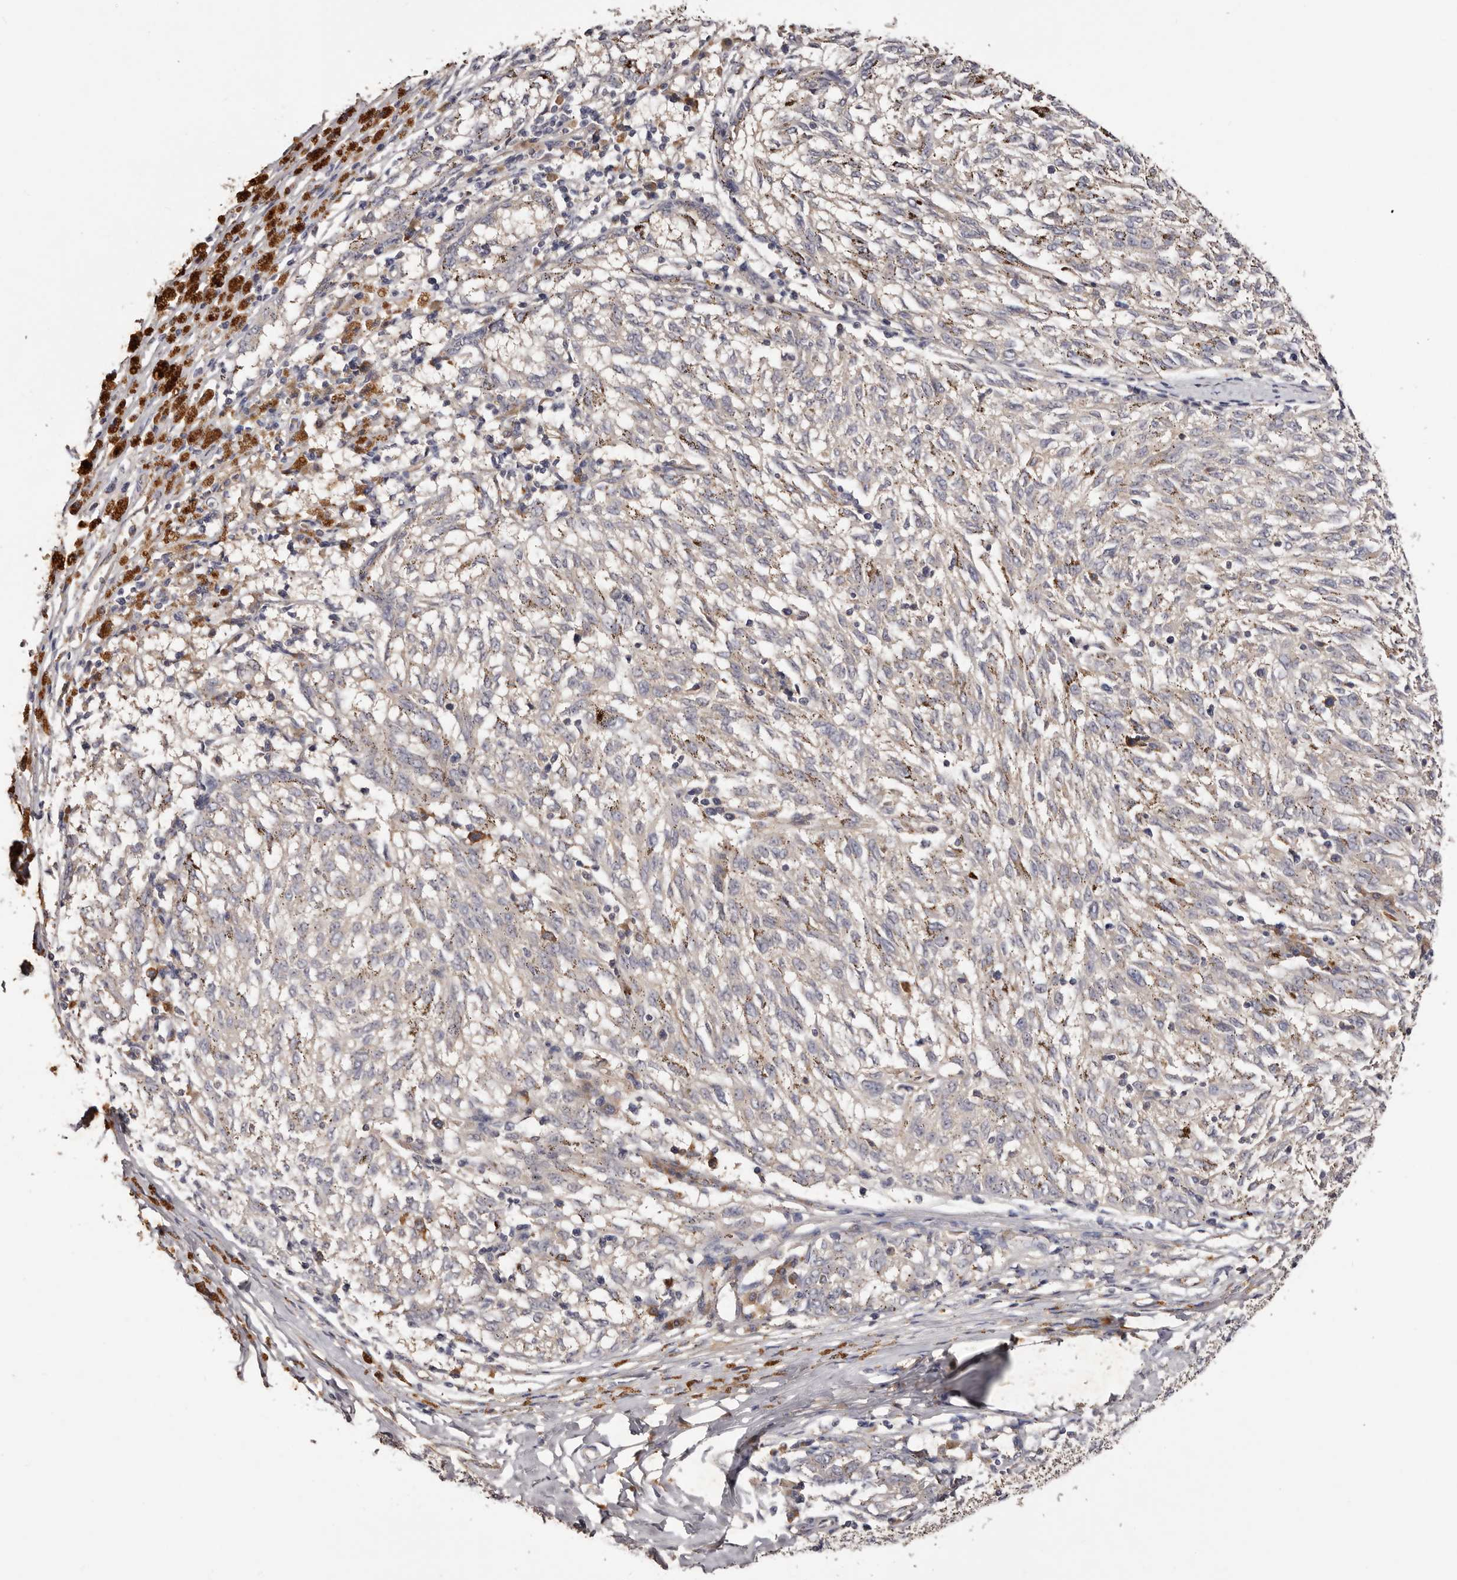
{"staining": {"intensity": "negative", "quantity": "none", "location": "none"}, "tissue": "melanoma", "cell_type": "Tumor cells", "image_type": "cancer", "snomed": [{"axis": "morphology", "description": "Malignant melanoma, NOS"}, {"axis": "topography", "description": "Skin"}], "caption": "Immunohistochemical staining of malignant melanoma exhibits no significant positivity in tumor cells.", "gene": "LTV1", "patient": {"sex": "female", "age": 72}}